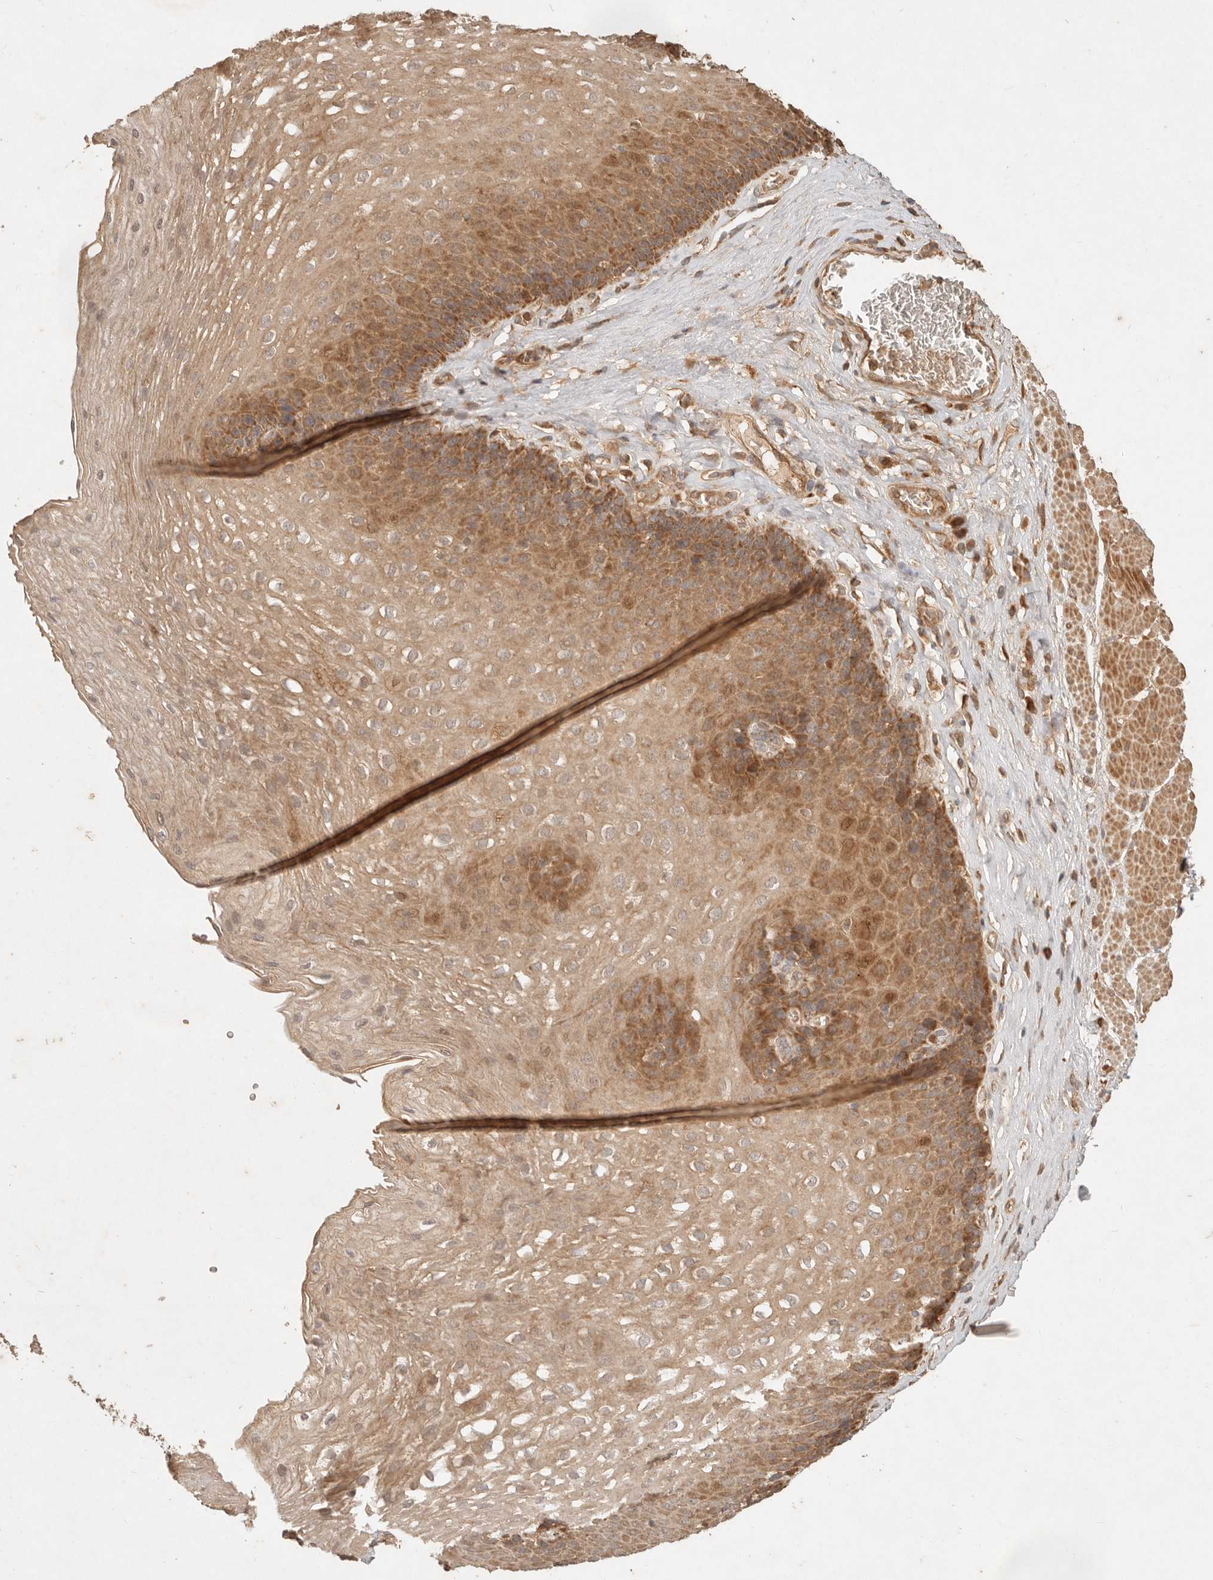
{"staining": {"intensity": "moderate", "quantity": ">75%", "location": "cytoplasmic/membranous"}, "tissue": "esophagus", "cell_type": "Squamous epithelial cells", "image_type": "normal", "snomed": [{"axis": "morphology", "description": "Normal tissue, NOS"}, {"axis": "topography", "description": "Esophagus"}], "caption": "Esophagus stained for a protein demonstrates moderate cytoplasmic/membranous positivity in squamous epithelial cells. The staining is performed using DAB (3,3'-diaminobenzidine) brown chromogen to label protein expression. The nuclei are counter-stained blue using hematoxylin.", "gene": "CLEC4C", "patient": {"sex": "female", "age": 66}}